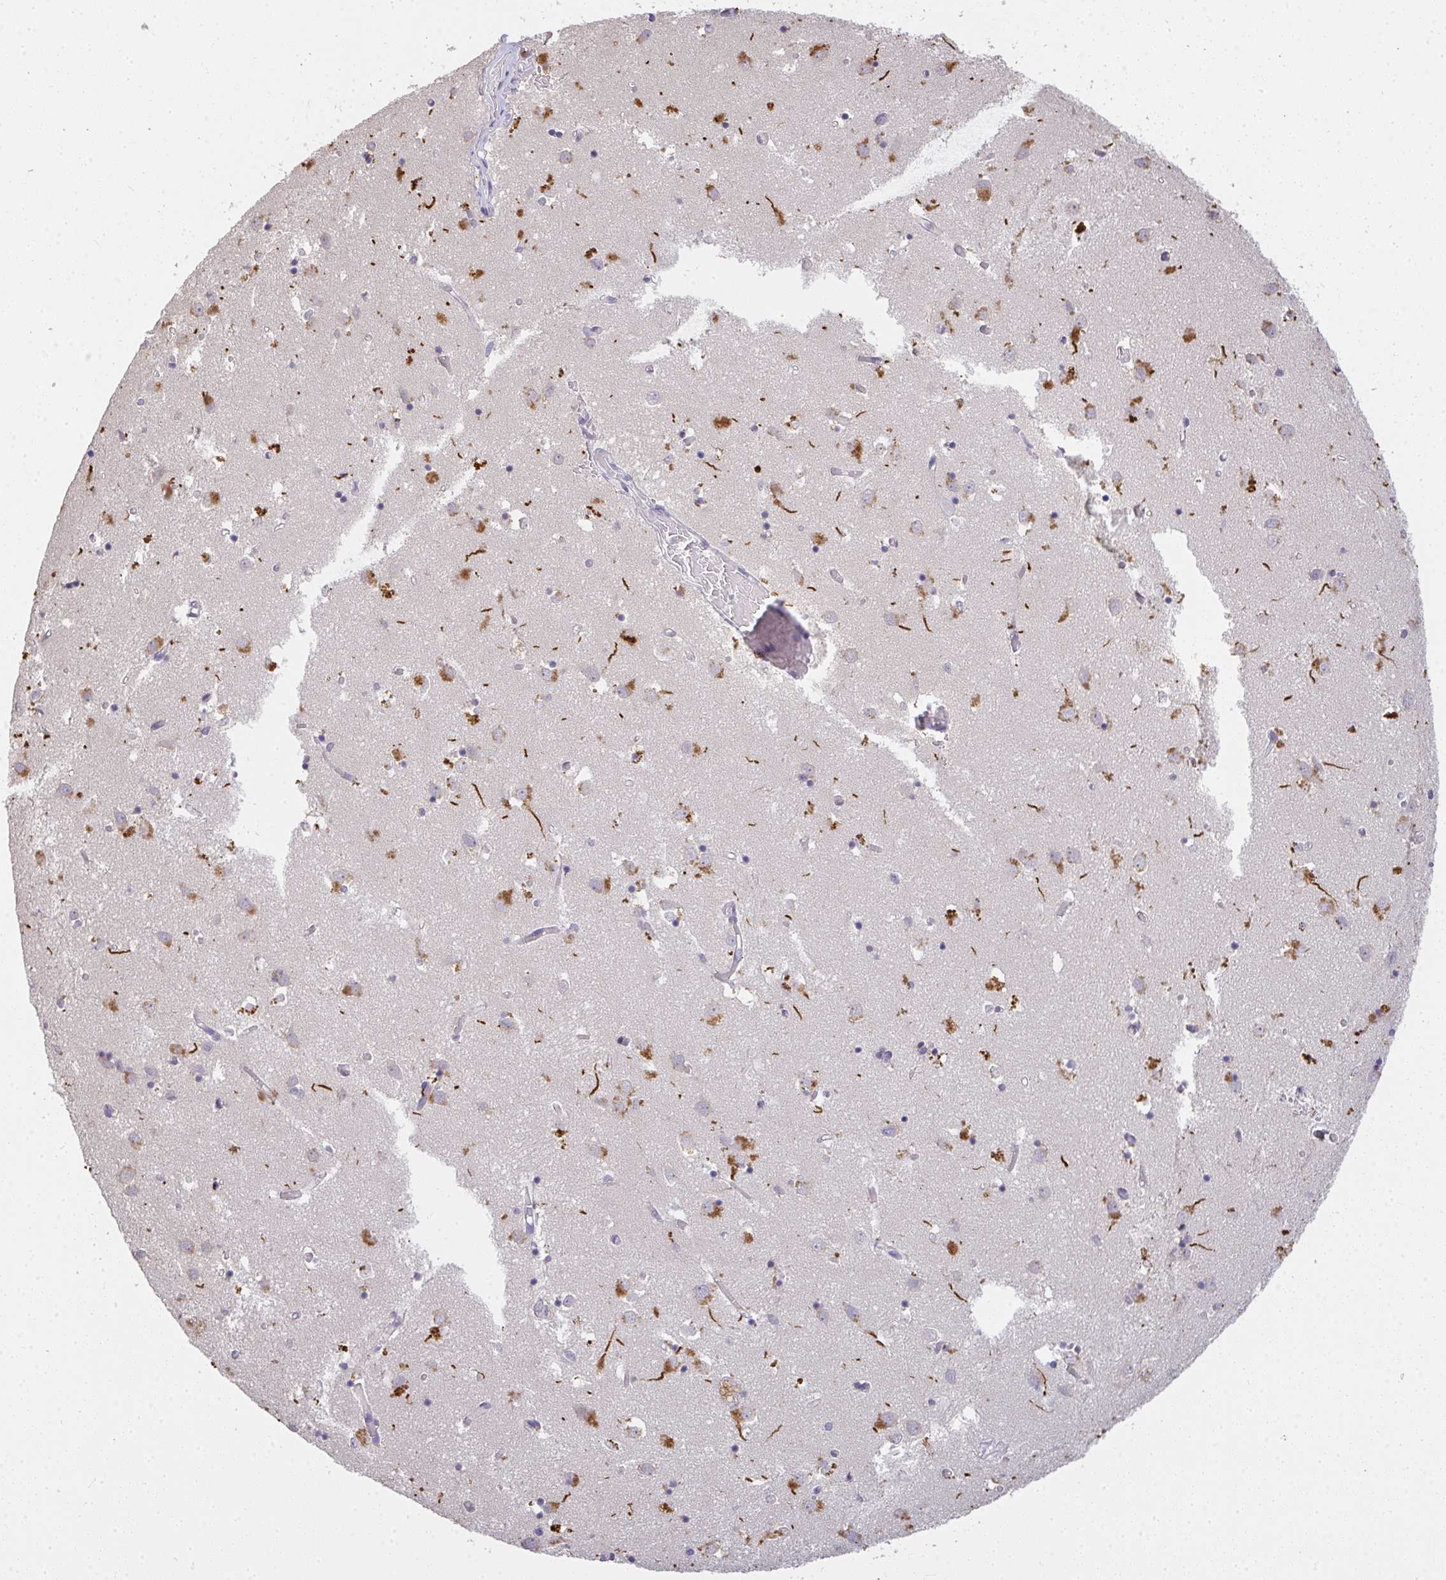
{"staining": {"intensity": "negative", "quantity": "none", "location": "none"}, "tissue": "caudate", "cell_type": "Glial cells", "image_type": "normal", "snomed": [{"axis": "morphology", "description": "Normal tissue, NOS"}, {"axis": "topography", "description": "Lateral ventricle wall"}], "caption": "A high-resolution micrograph shows IHC staining of normal caudate, which exhibits no significant positivity in glial cells.", "gene": "TMEM219", "patient": {"sex": "male", "age": 70}}